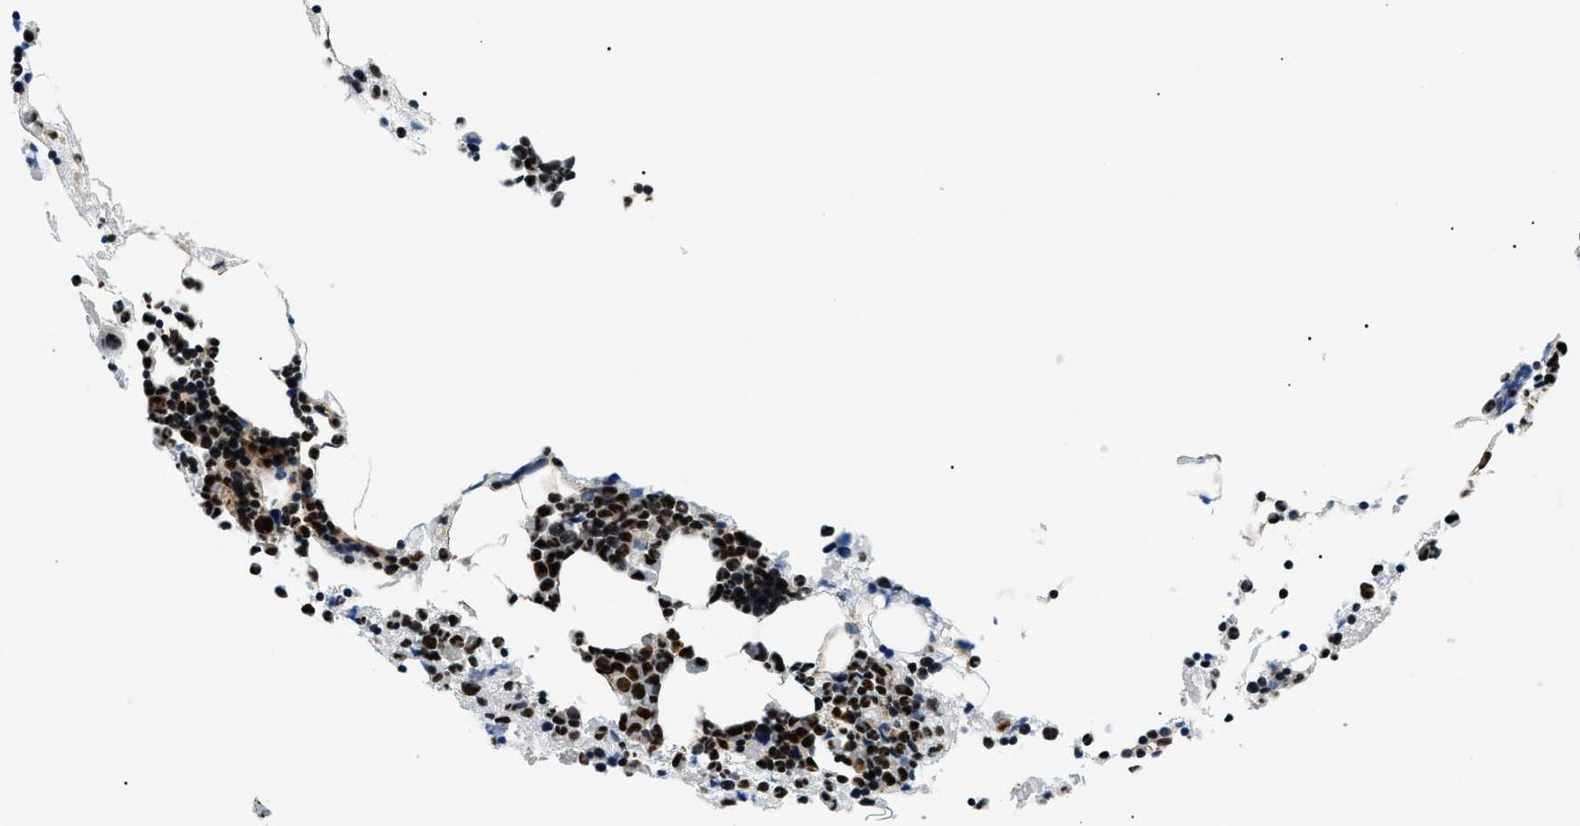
{"staining": {"intensity": "strong", "quantity": "25%-75%", "location": "nuclear"}, "tissue": "bone marrow", "cell_type": "Hematopoietic cells", "image_type": "normal", "snomed": [{"axis": "morphology", "description": "Normal tissue, NOS"}, {"axis": "morphology", "description": "Inflammation, NOS"}, {"axis": "topography", "description": "Bone marrow"}], "caption": "Immunohistochemical staining of normal bone marrow reveals 25%-75% levels of strong nuclear protein expression in approximately 25%-75% of hematopoietic cells.", "gene": "CWC25", "patient": {"sex": "female", "age": 64}}